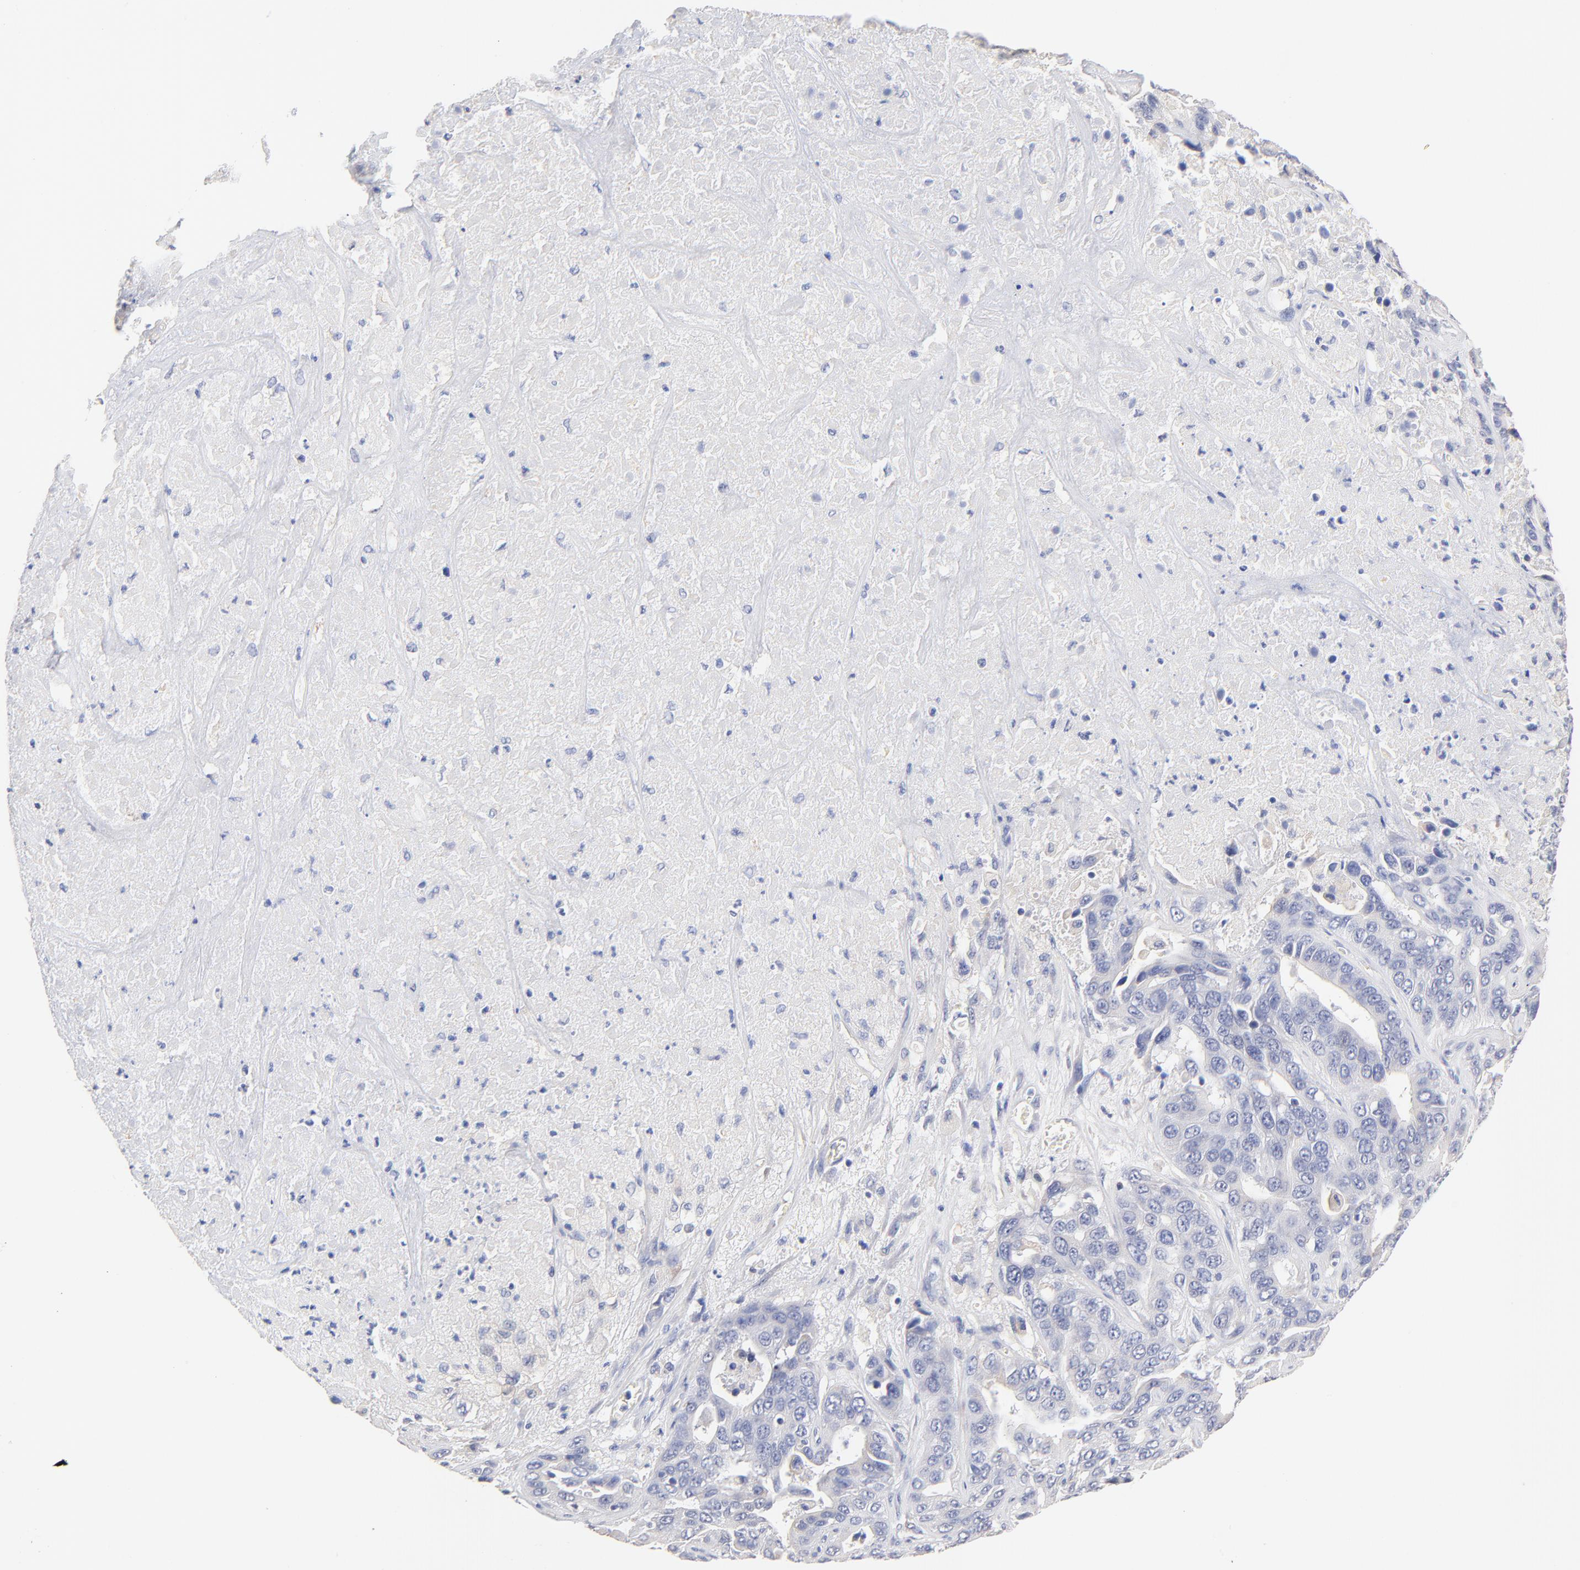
{"staining": {"intensity": "negative", "quantity": "none", "location": "none"}, "tissue": "liver cancer", "cell_type": "Tumor cells", "image_type": "cancer", "snomed": [{"axis": "morphology", "description": "Cholangiocarcinoma"}, {"axis": "topography", "description": "Liver"}], "caption": "Human liver cancer (cholangiocarcinoma) stained for a protein using immunohistochemistry demonstrates no staining in tumor cells.", "gene": "TWNK", "patient": {"sex": "female", "age": 52}}